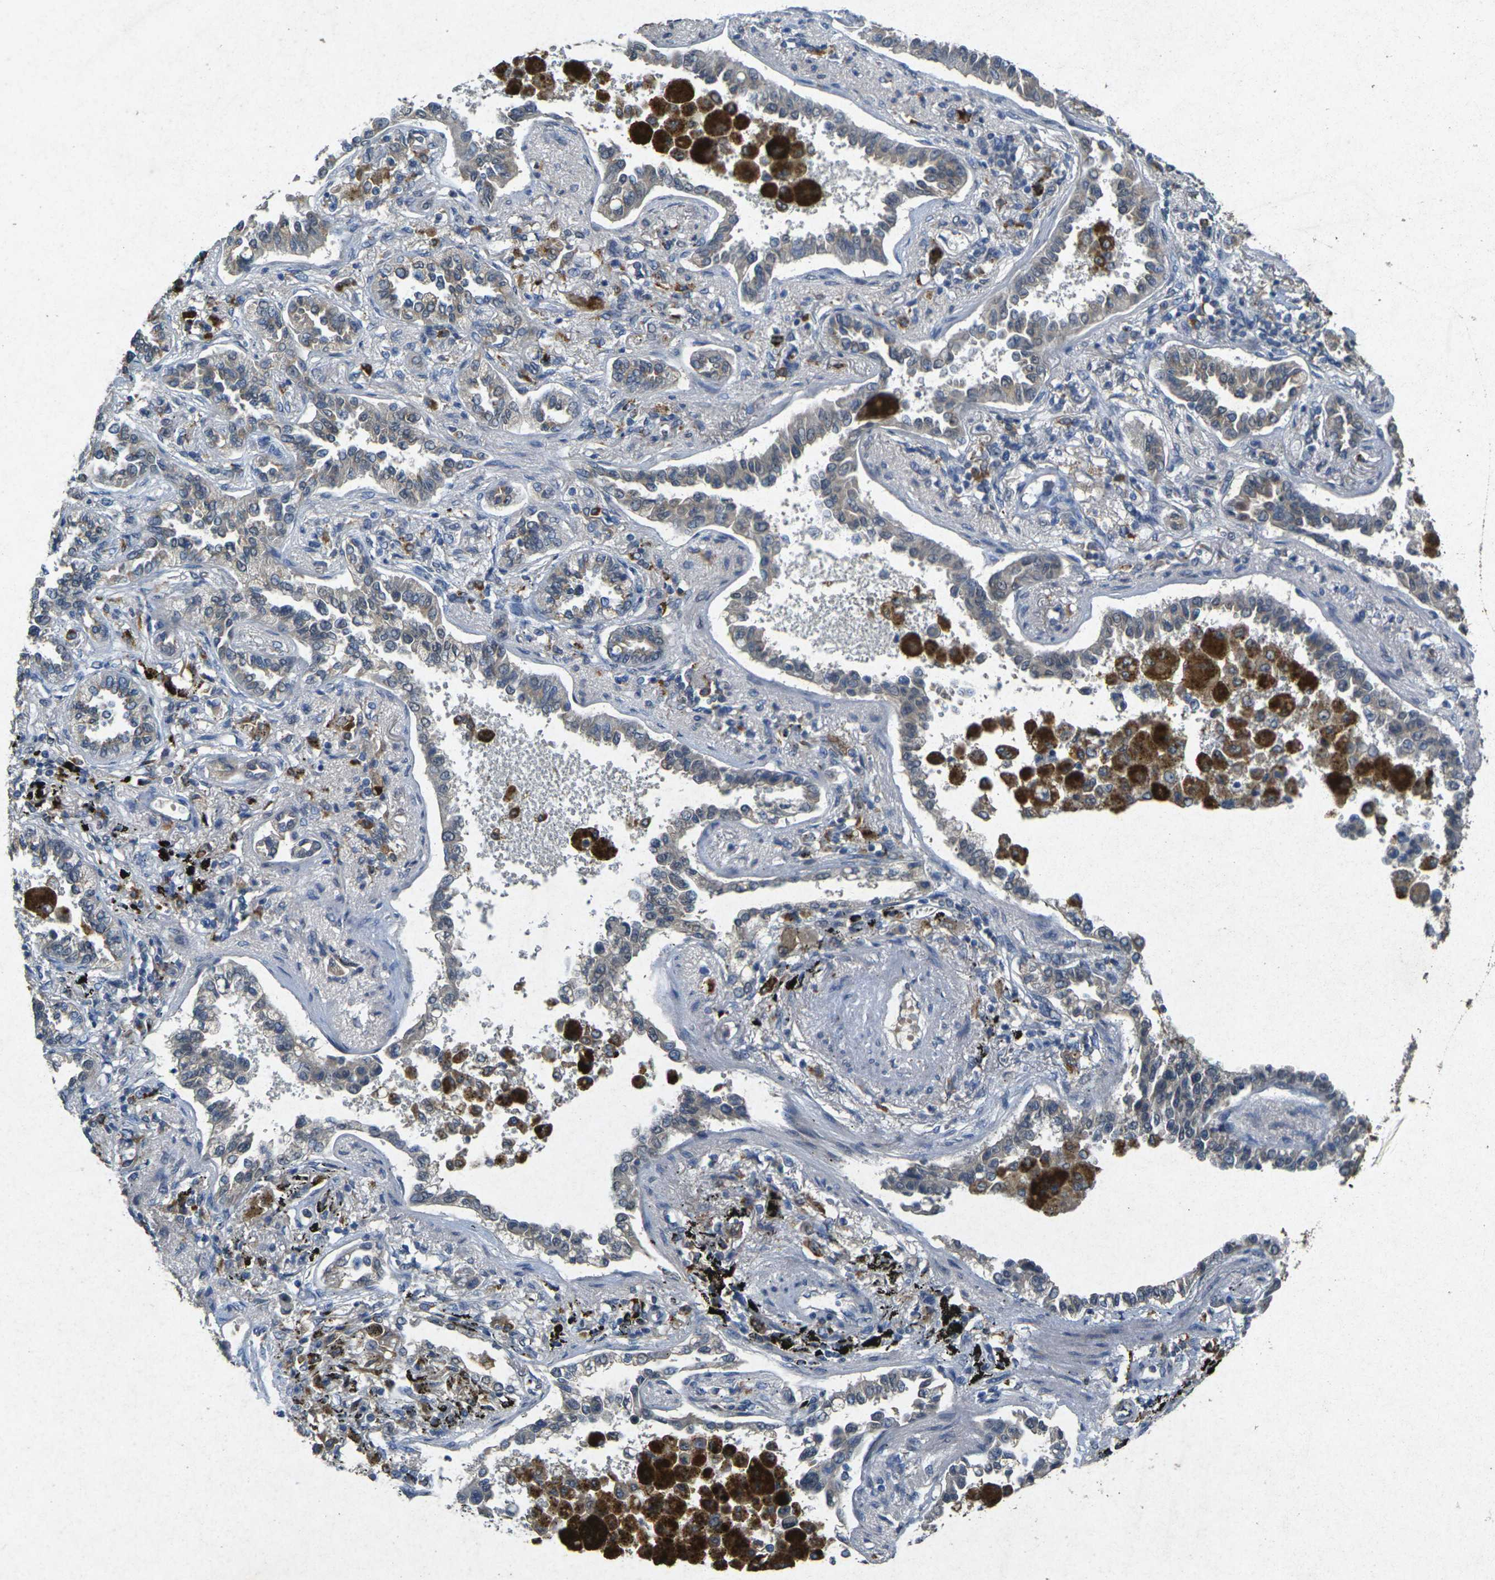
{"staining": {"intensity": "weak", "quantity": "25%-75%", "location": "cytoplasmic/membranous"}, "tissue": "lung cancer", "cell_type": "Tumor cells", "image_type": "cancer", "snomed": [{"axis": "morphology", "description": "Normal tissue, NOS"}, {"axis": "morphology", "description": "Adenocarcinoma, NOS"}, {"axis": "topography", "description": "Lung"}], "caption": "Adenocarcinoma (lung) stained for a protein (brown) demonstrates weak cytoplasmic/membranous positive expression in approximately 25%-75% of tumor cells.", "gene": "RGMA", "patient": {"sex": "male", "age": 59}}